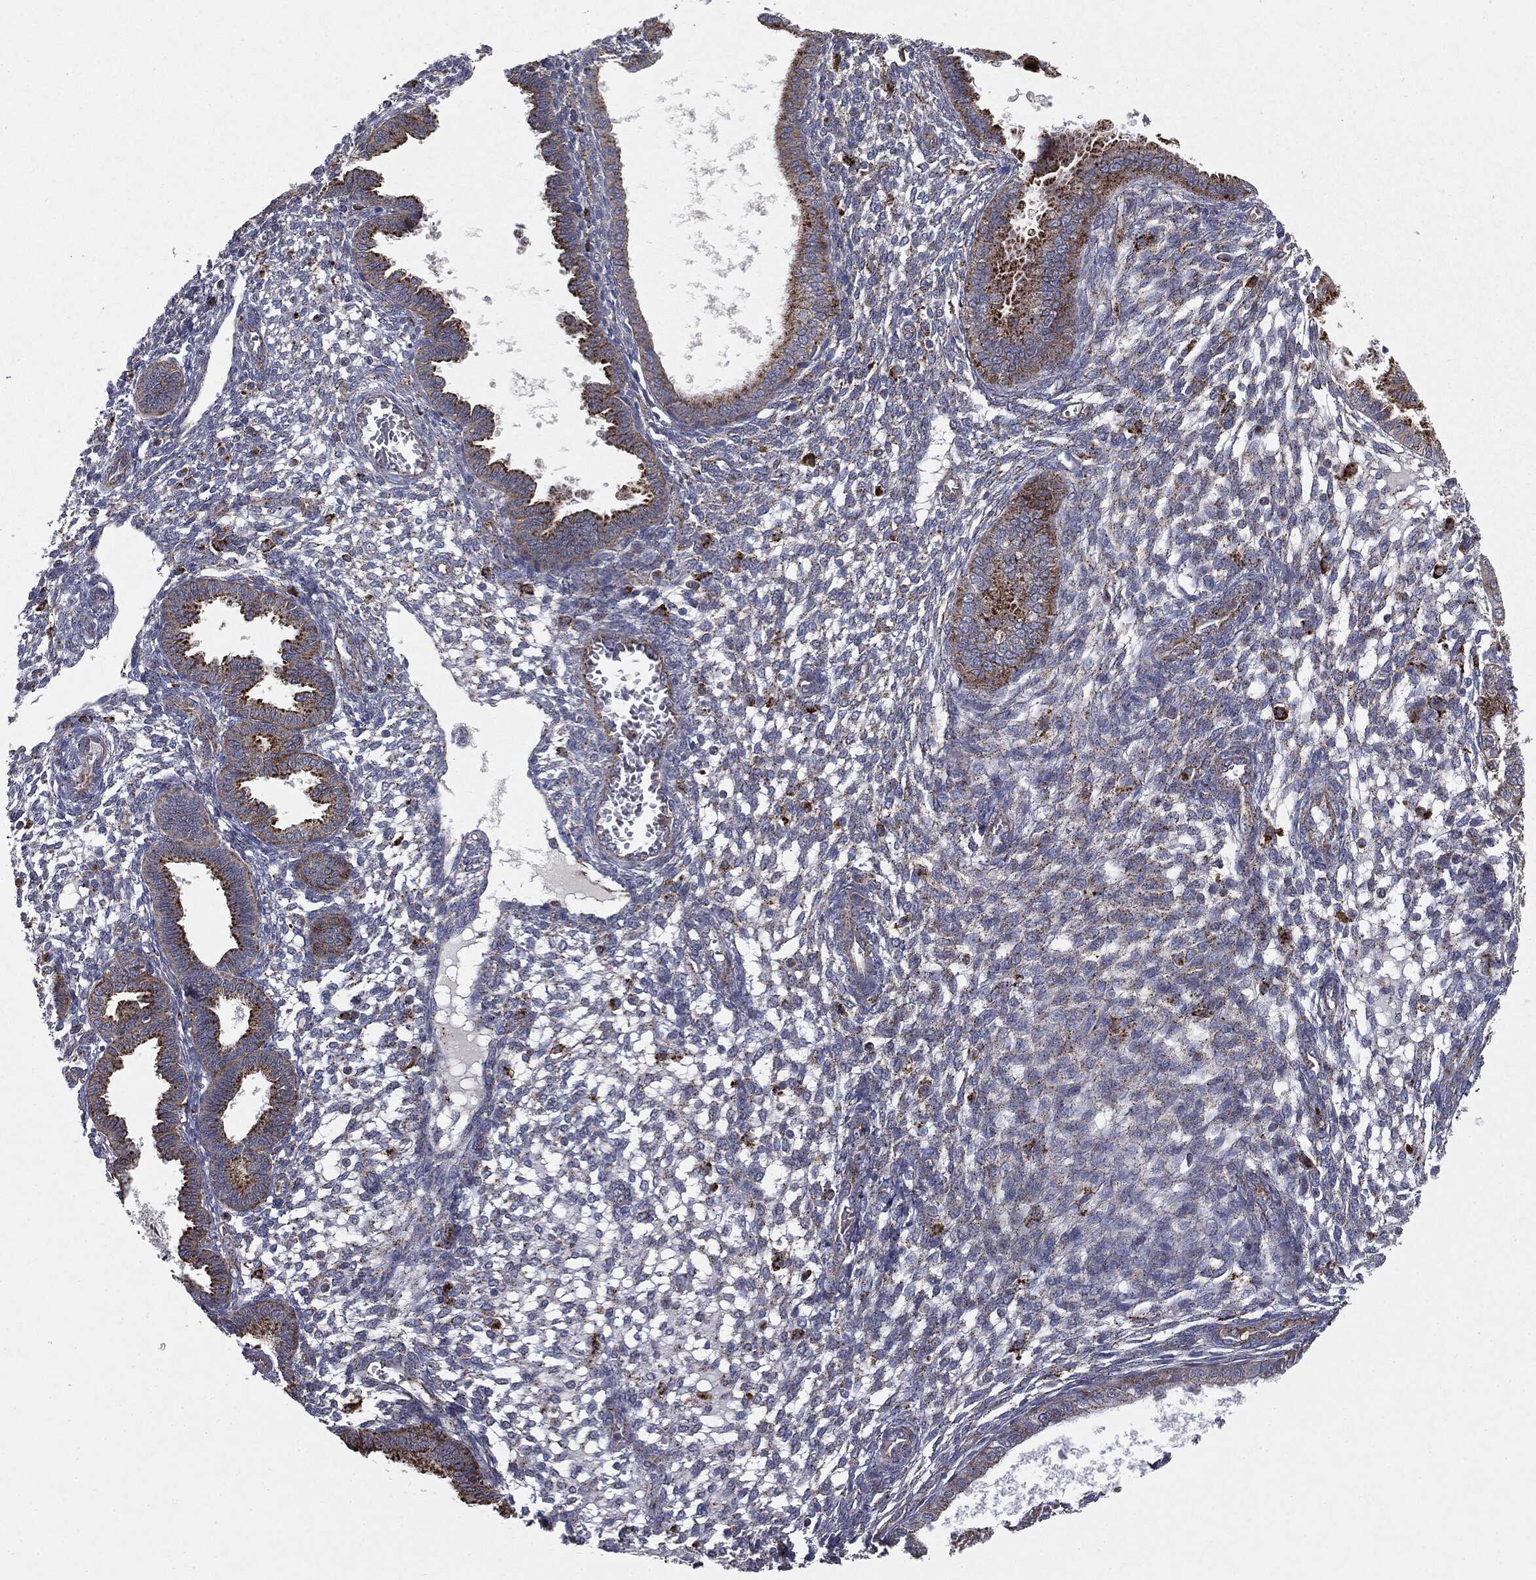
{"staining": {"intensity": "negative", "quantity": "none", "location": "none"}, "tissue": "endometrium", "cell_type": "Cells in endometrial stroma", "image_type": "normal", "snomed": [{"axis": "morphology", "description": "Normal tissue, NOS"}, {"axis": "topography", "description": "Endometrium"}], "caption": "Immunohistochemistry of benign endometrium exhibits no positivity in cells in endometrial stroma.", "gene": "CTSA", "patient": {"sex": "female", "age": 43}}